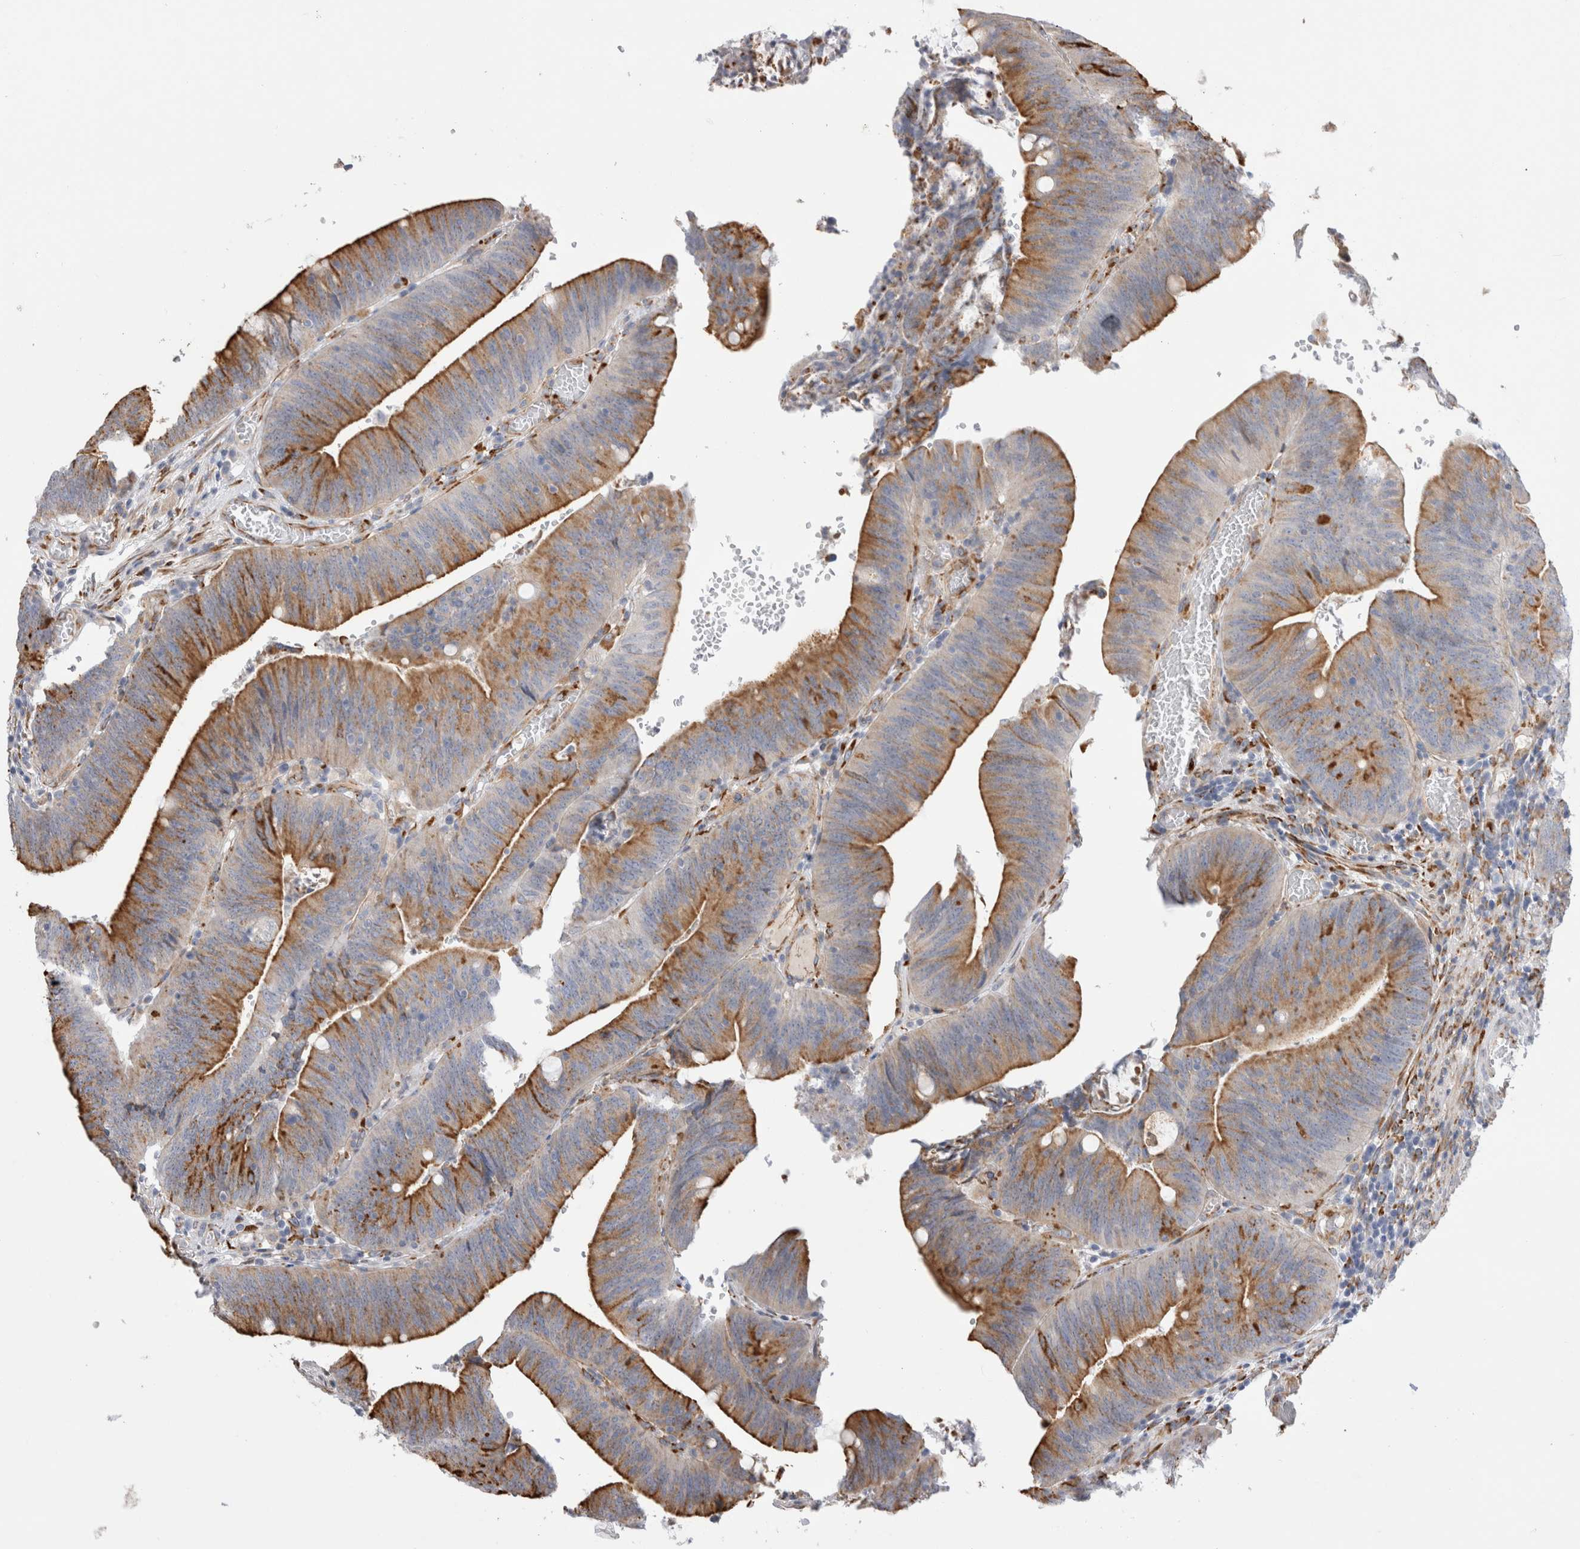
{"staining": {"intensity": "strong", "quantity": "25%-75%", "location": "cytoplasmic/membranous"}, "tissue": "colorectal cancer", "cell_type": "Tumor cells", "image_type": "cancer", "snomed": [{"axis": "morphology", "description": "Normal tissue, NOS"}, {"axis": "morphology", "description": "Adenocarcinoma, NOS"}, {"axis": "topography", "description": "Rectum"}], "caption": "Approximately 25%-75% of tumor cells in colorectal cancer exhibit strong cytoplasmic/membranous protein staining as visualized by brown immunohistochemical staining.", "gene": "CNPY4", "patient": {"sex": "female", "age": 66}}